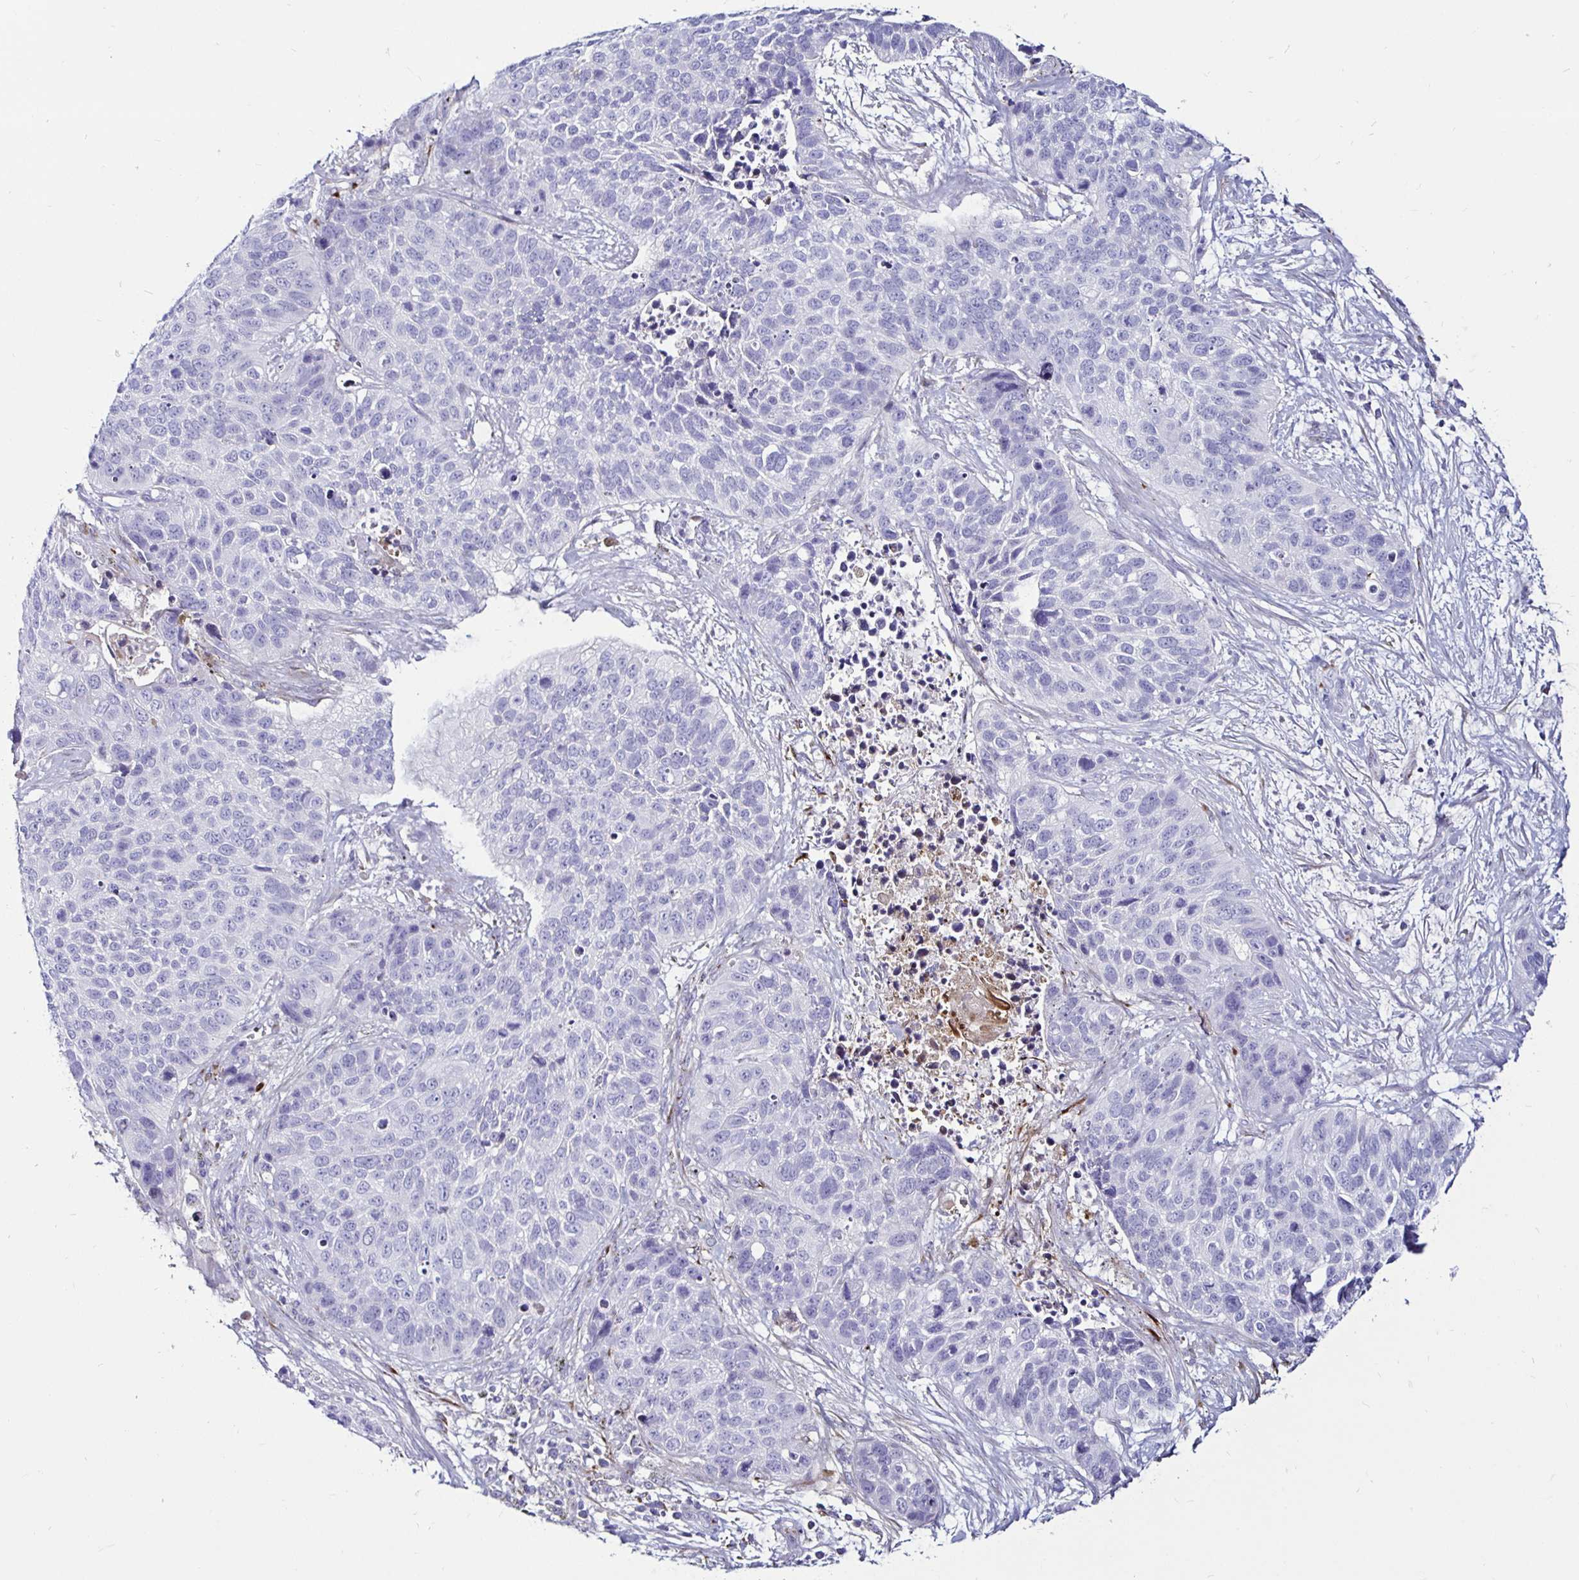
{"staining": {"intensity": "negative", "quantity": "none", "location": "none"}, "tissue": "lung cancer", "cell_type": "Tumor cells", "image_type": "cancer", "snomed": [{"axis": "morphology", "description": "Squamous cell carcinoma, NOS"}, {"axis": "topography", "description": "Lung"}], "caption": "Protein analysis of squamous cell carcinoma (lung) exhibits no significant staining in tumor cells.", "gene": "TIMP1", "patient": {"sex": "male", "age": 62}}